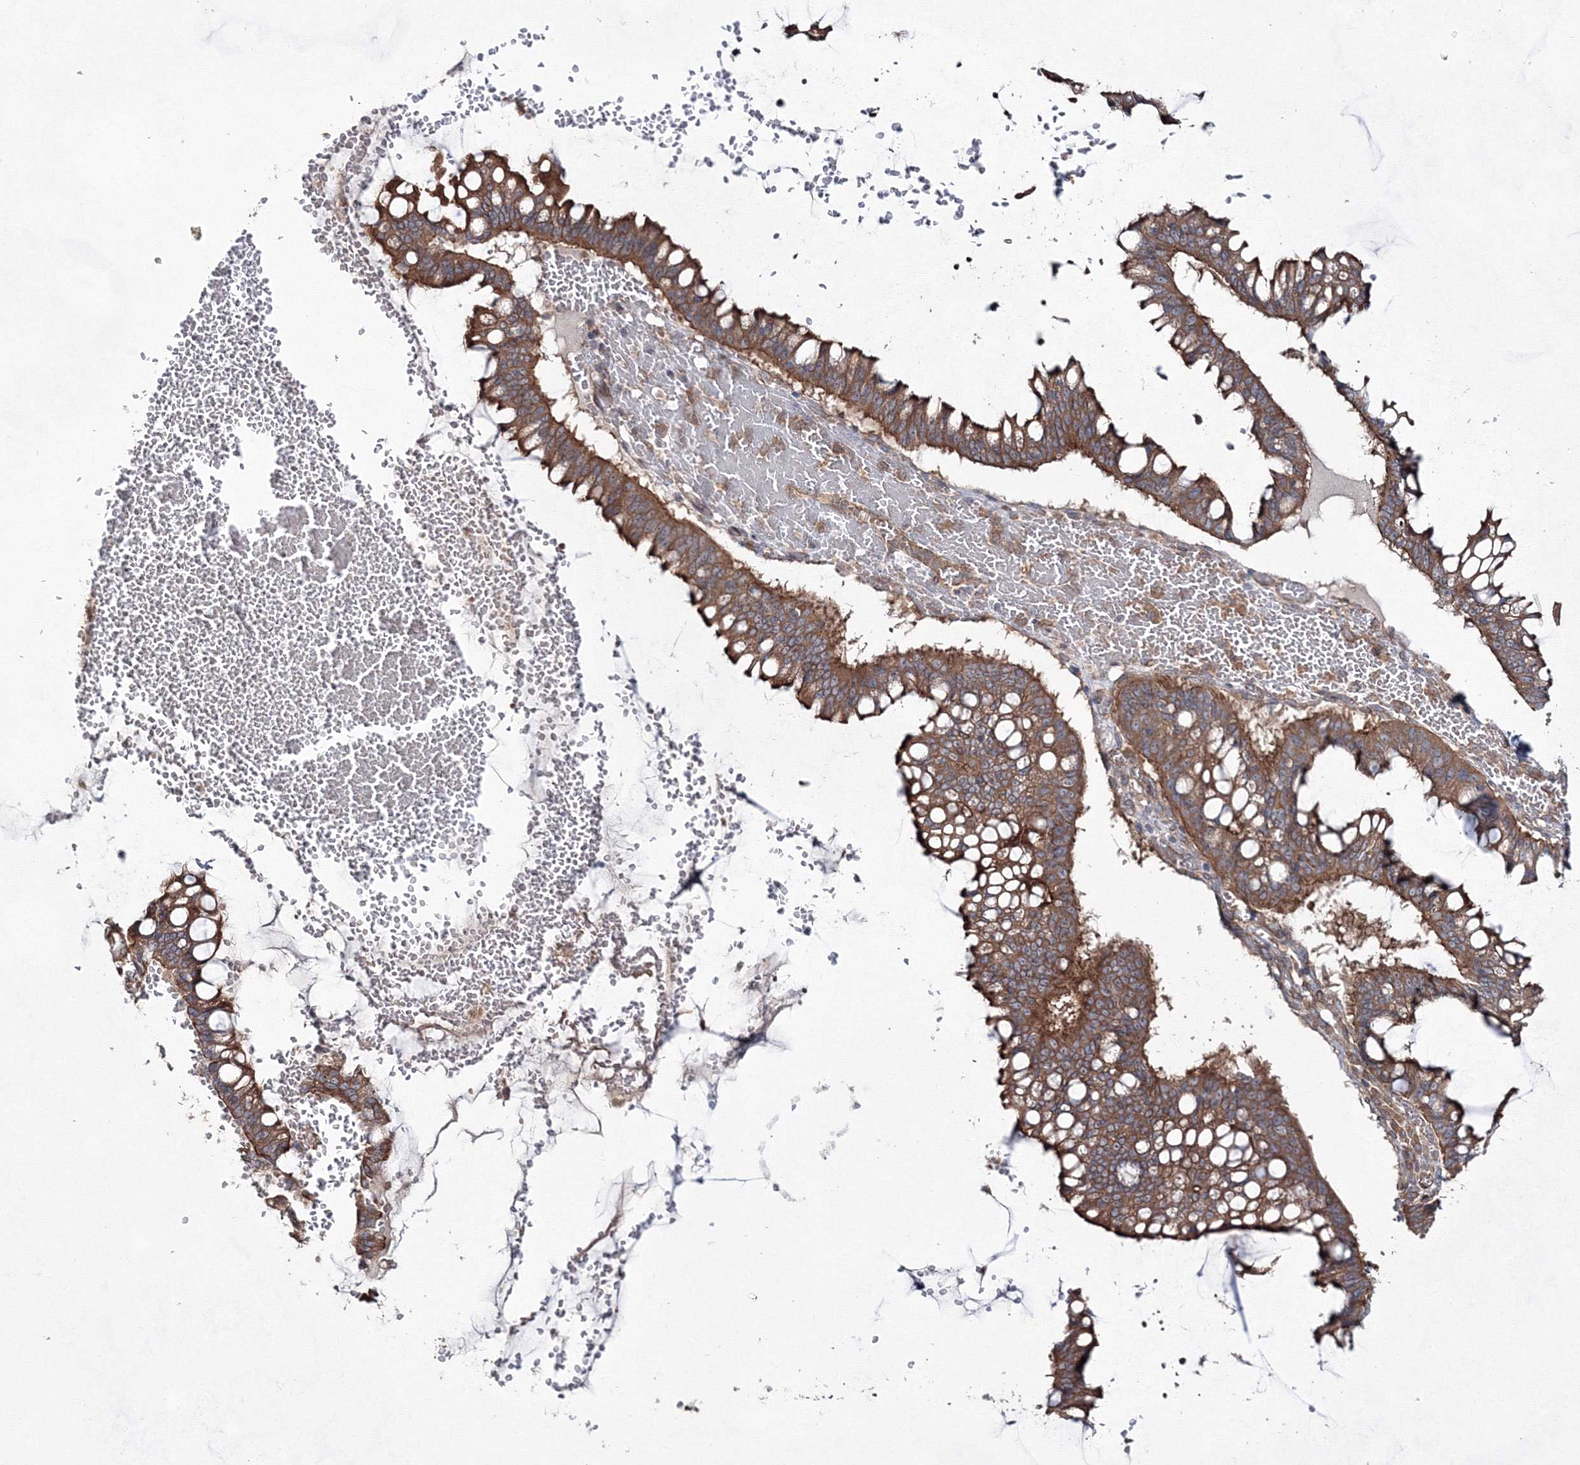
{"staining": {"intensity": "strong", "quantity": ">75%", "location": "cytoplasmic/membranous"}, "tissue": "ovarian cancer", "cell_type": "Tumor cells", "image_type": "cancer", "snomed": [{"axis": "morphology", "description": "Cystadenocarcinoma, mucinous, NOS"}, {"axis": "topography", "description": "Ovary"}], "caption": "Tumor cells display high levels of strong cytoplasmic/membranous positivity in about >75% of cells in ovarian cancer.", "gene": "EXOC6", "patient": {"sex": "female", "age": 73}}